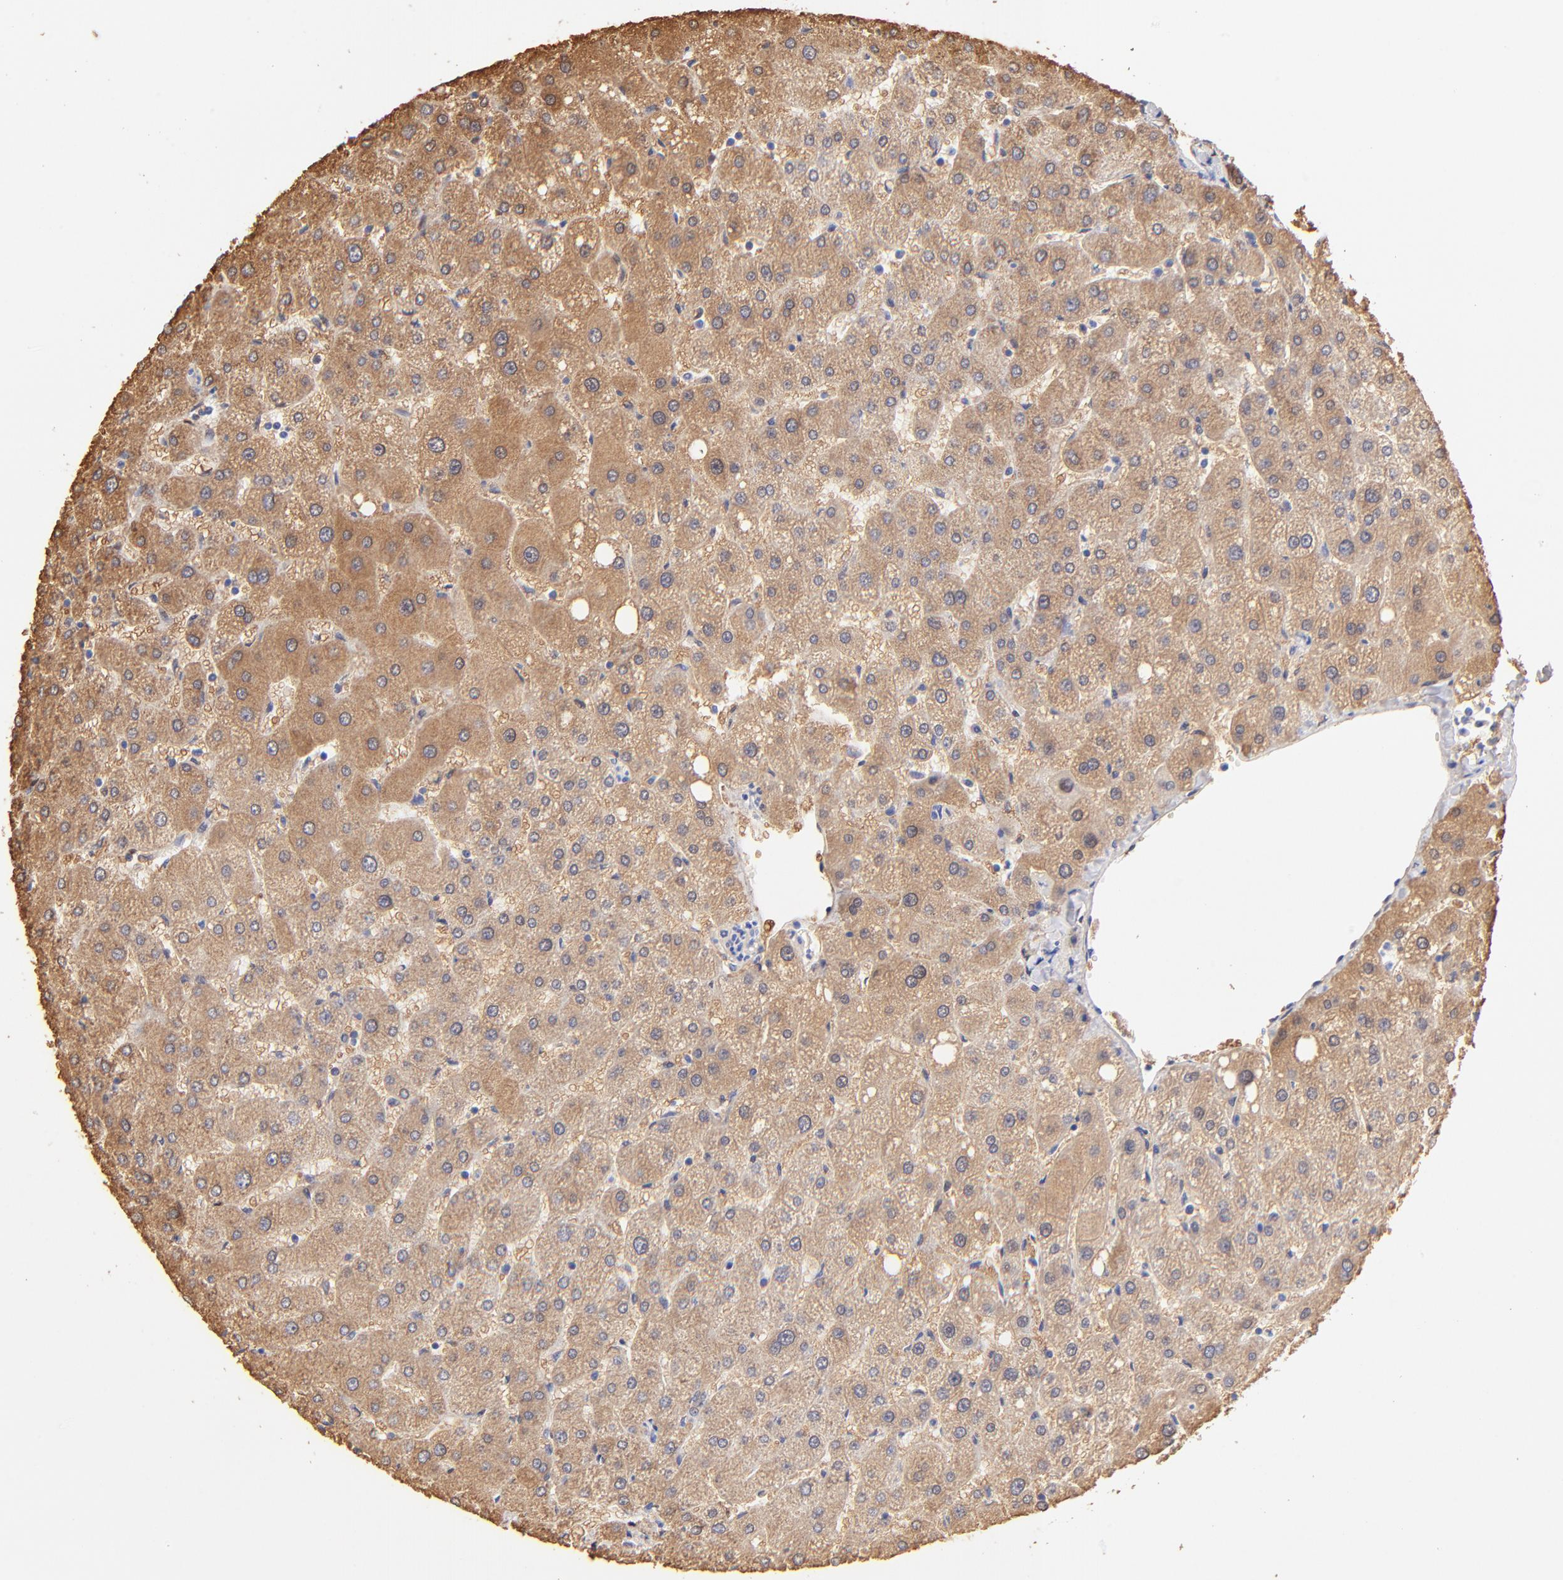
{"staining": {"intensity": "weak", "quantity": ">75%", "location": "cytoplasmic/membranous"}, "tissue": "liver", "cell_type": "Cholangiocytes", "image_type": "normal", "snomed": [{"axis": "morphology", "description": "Normal tissue, NOS"}, {"axis": "topography", "description": "Liver"}], "caption": "A micrograph showing weak cytoplasmic/membranous expression in approximately >75% of cholangiocytes in benign liver, as visualized by brown immunohistochemical staining.", "gene": "ALDH1A1", "patient": {"sex": "male", "age": 67}}